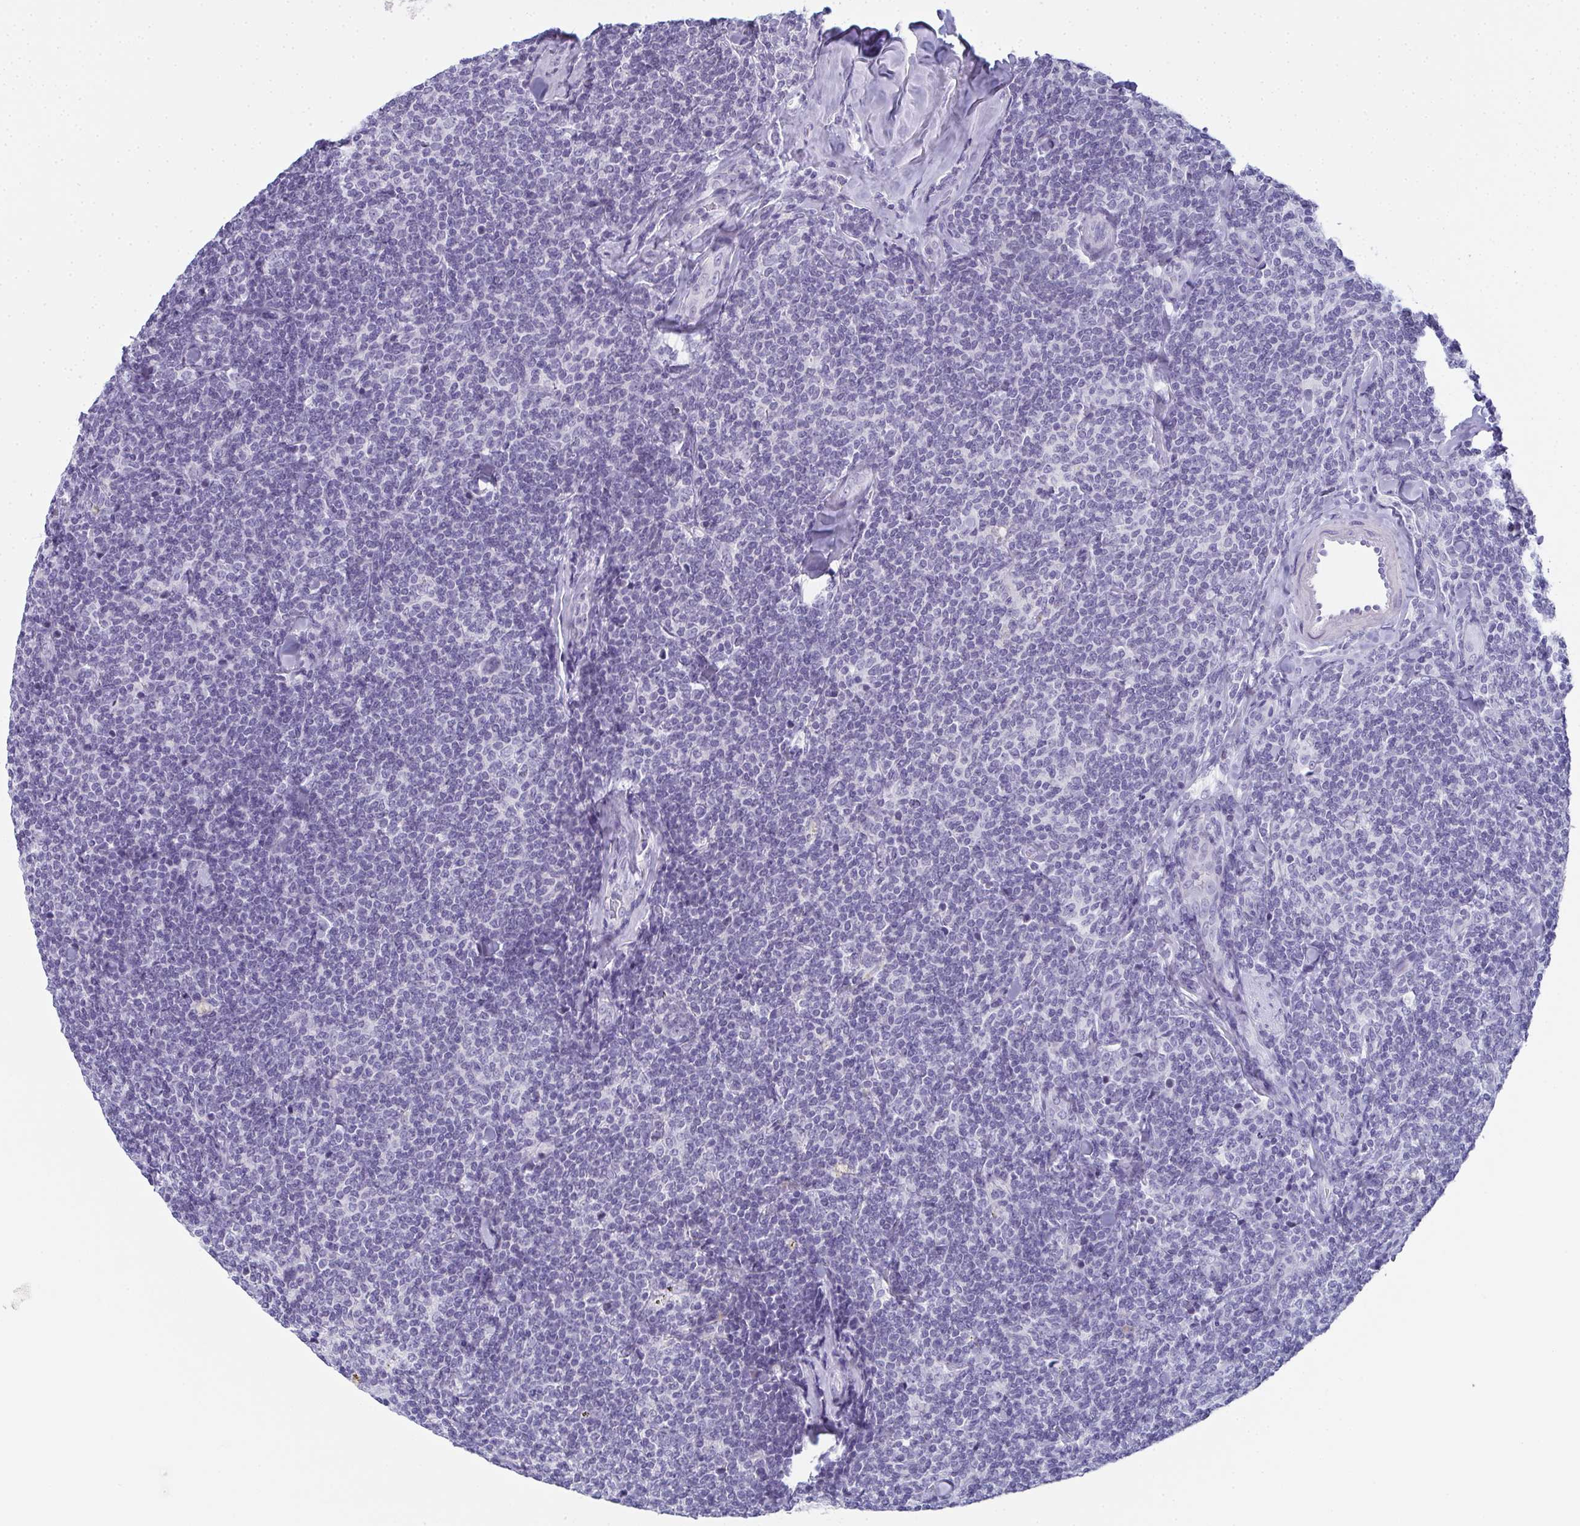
{"staining": {"intensity": "negative", "quantity": "none", "location": "none"}, "tissue": "lymphoma", "cell_type": "Tumor cells", "image_type": "cancer", "snomed": [{"axis": "morphology", "description": "Malignant lymphoma, non-Hodgkin's type, Low grade"}, {"axis": "topography", "description": "Lymph node"}], "caption": "Tumor cells show no significant protein expression in malignant lymphoma, non-Hodgkin's type (low-grade).", "gene": "SLC36A2", "patient": {"sex": "female", "age": 56}}